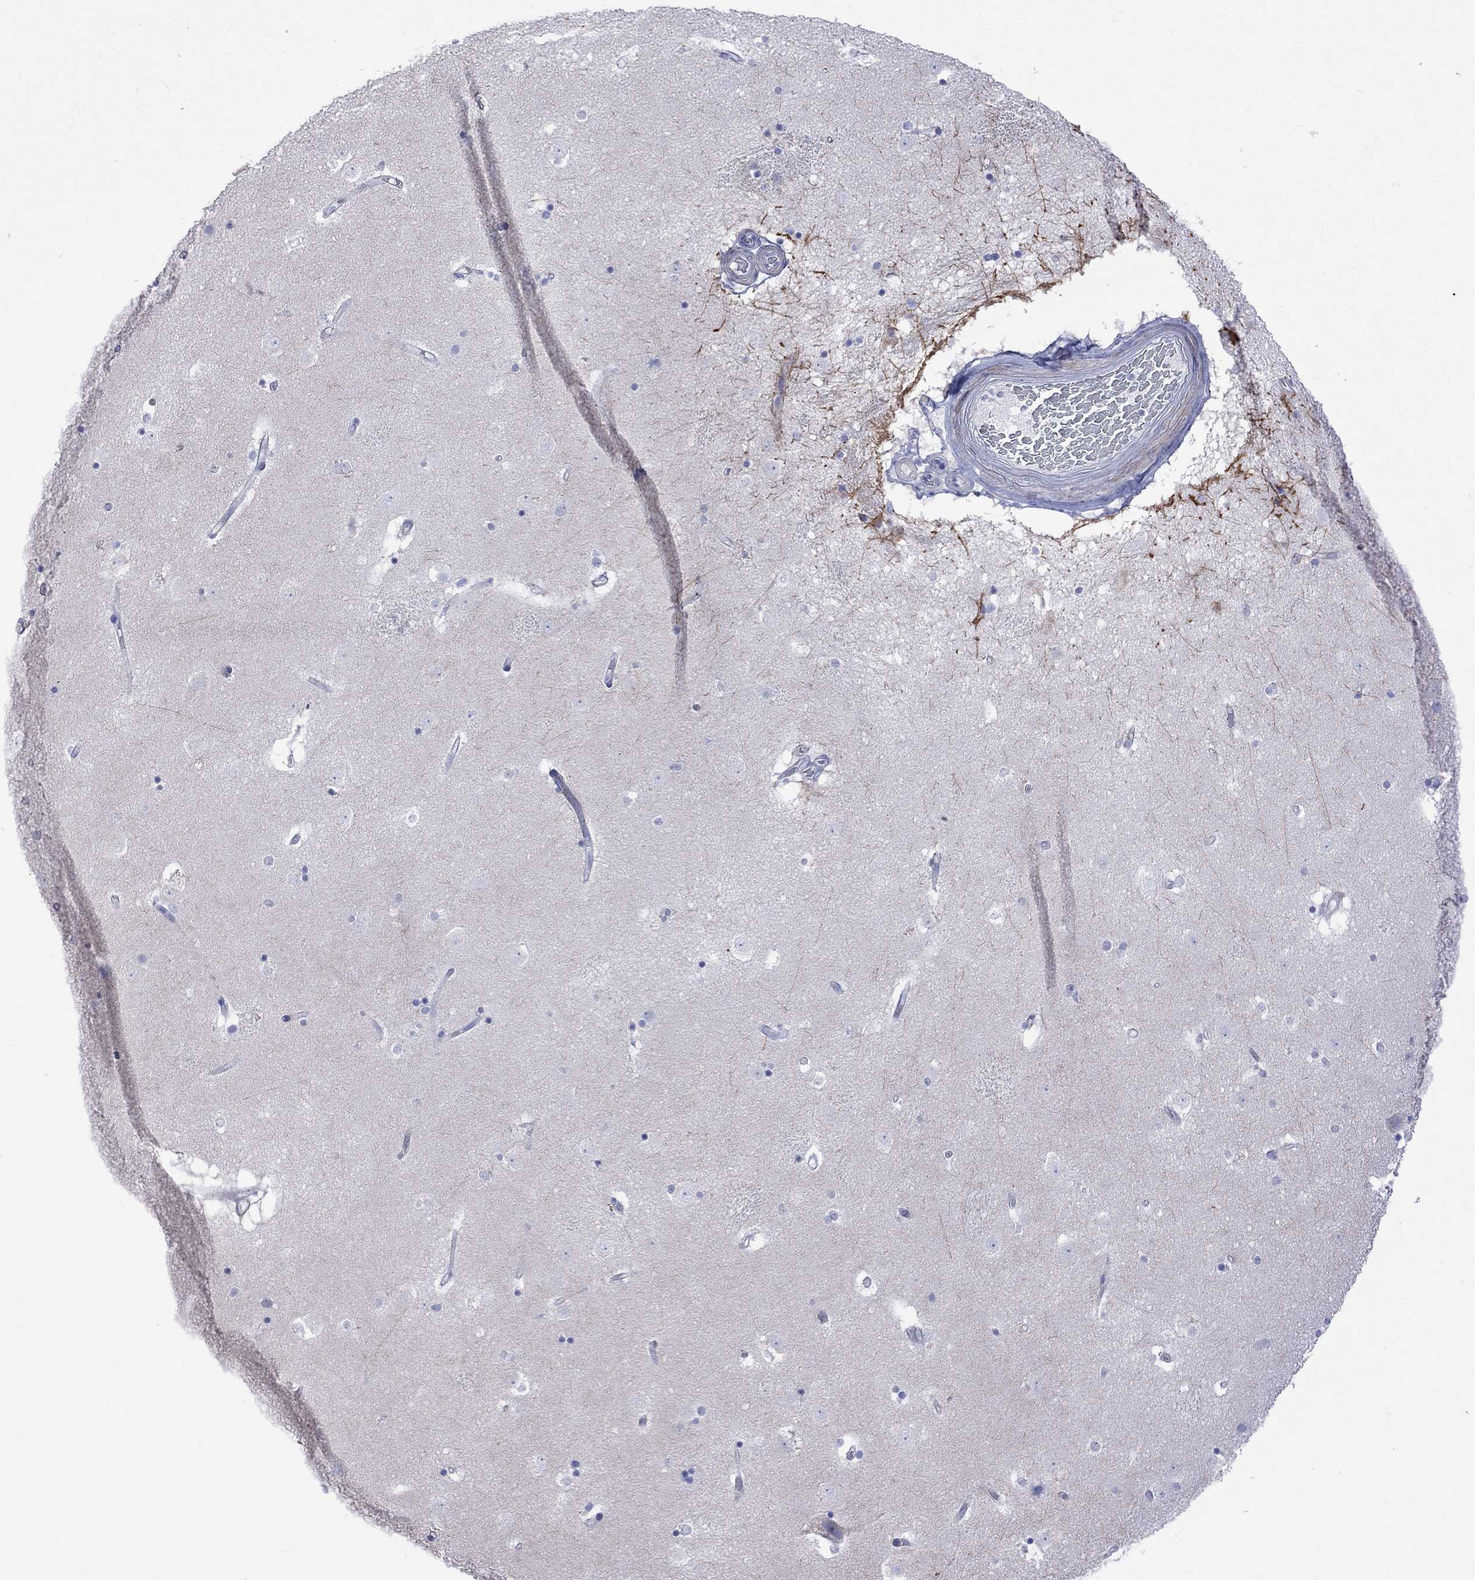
{"staining": {"intensity": "negative", "quantity": "none", "location": "none"}, "tissue": "caudate", "cell_type": "Glial cells", "image_type": "normal", "snomed": [{"axis": "morphology", "description": "Normal tissue, NOS"}, {"axis": "topography", "description": "Lateral ventricle wall"}], "caption": "Glial cells are negative for protein expression in unremarkable human caudate. The staining was performed using DAB (3,3'-diaminobenzidine) to visualize the protein expression in brown, while the nuclei were stained in blue with hematoxylin (Magnification: 20x).", "gene": "S100A3", "patient": {"sex": "male", "age": 51}}